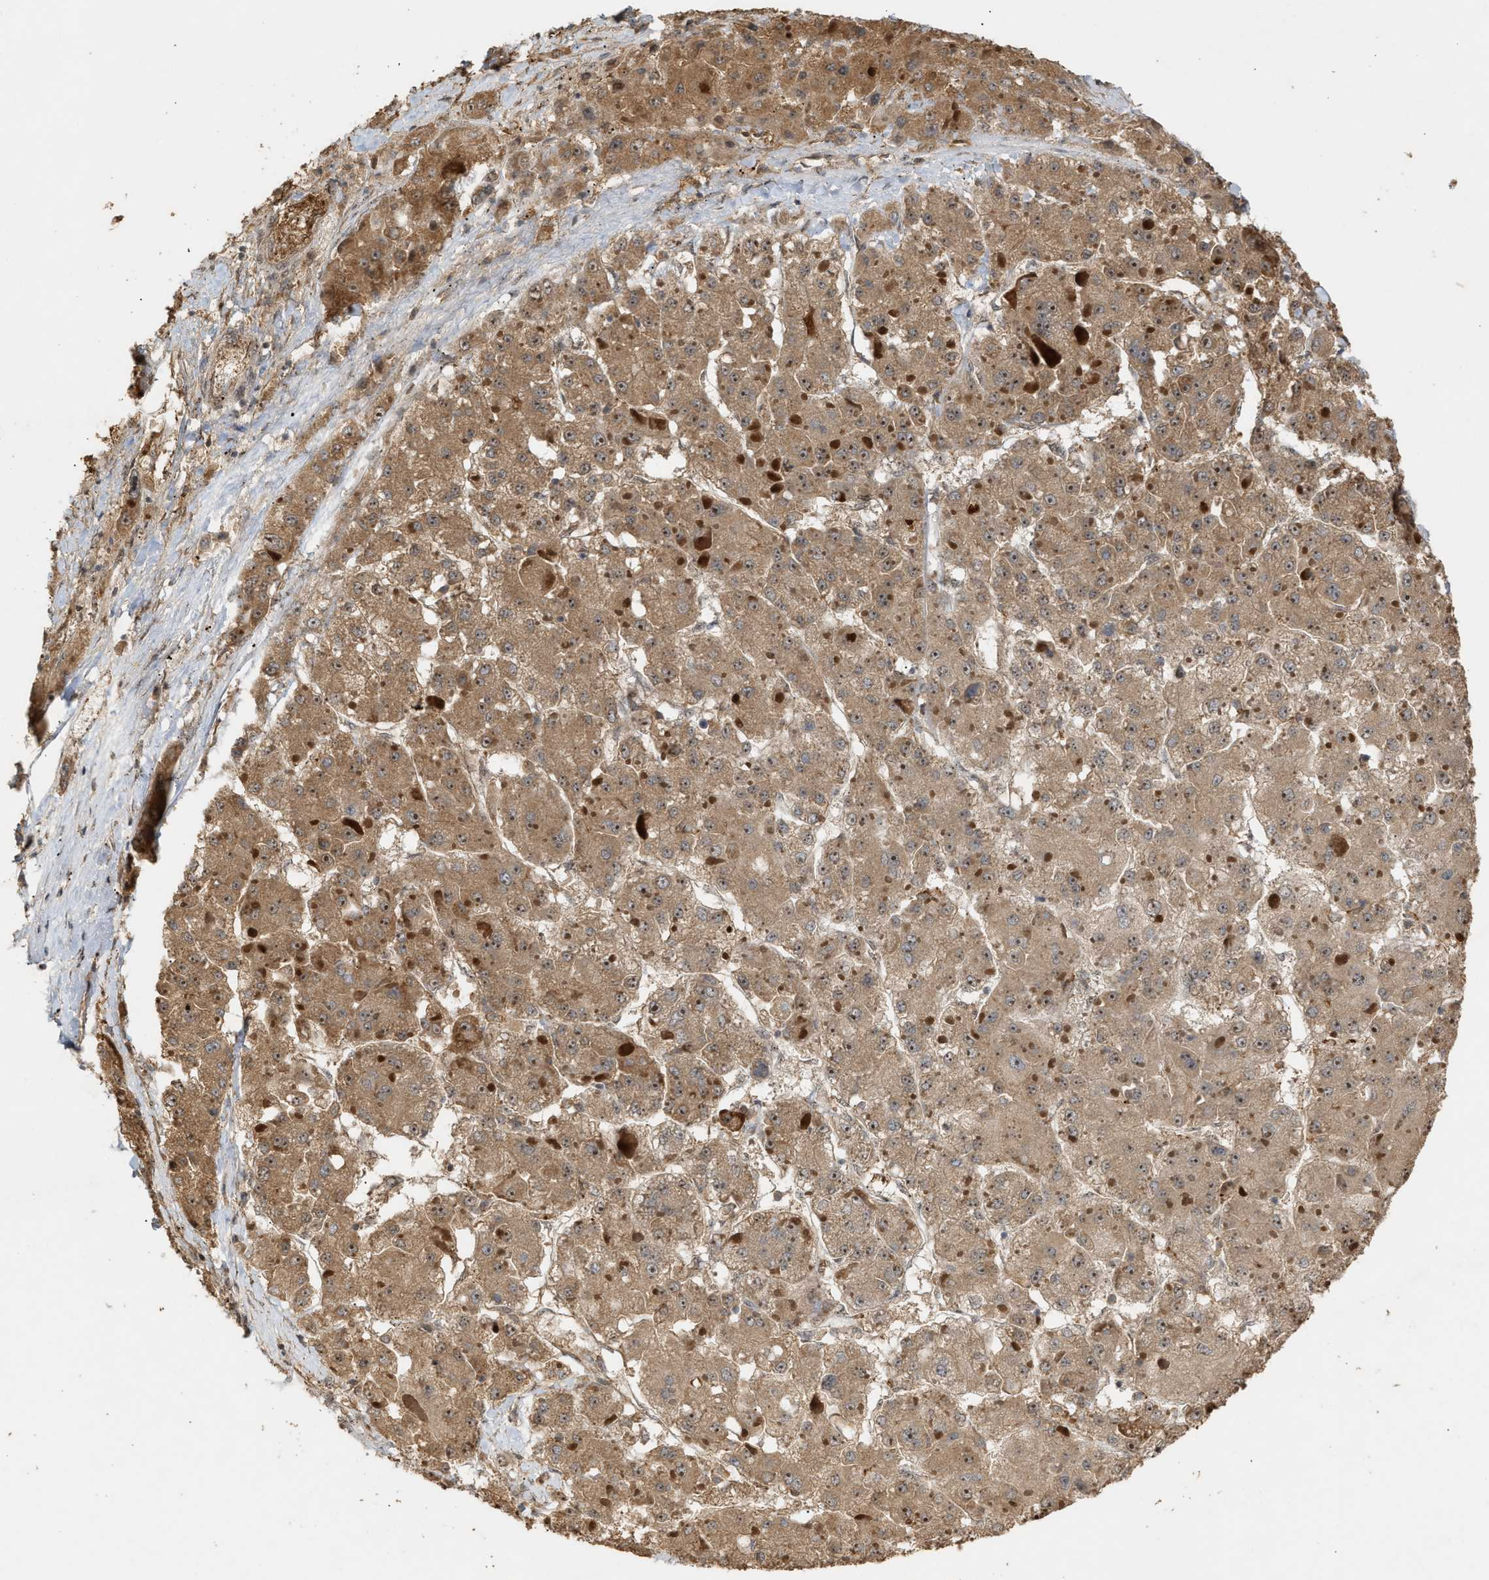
{"staining": {"intensity": "moderate", "quantity": ">75%", "location": "cytoplasmic/membranous,nuclear"}, "tissue": "liver cancer", "cell_type": "Tumor cells", "image_type": "cancer", "snomed": [{"axis": "morphology", "description": "Carcinoma, Hepatocellular, NOS"}, {"axis": "topography", "description": "Liver"}], "caption": "Moderate cytoplasmic/membranous and nuclear positivity for a protein is seen in about >75% of tumor cells of hepatocellular carcinoma (liver) using IHC.", "gene": "ZFAND5", "patient": {"sex": "female", "age": 73}}